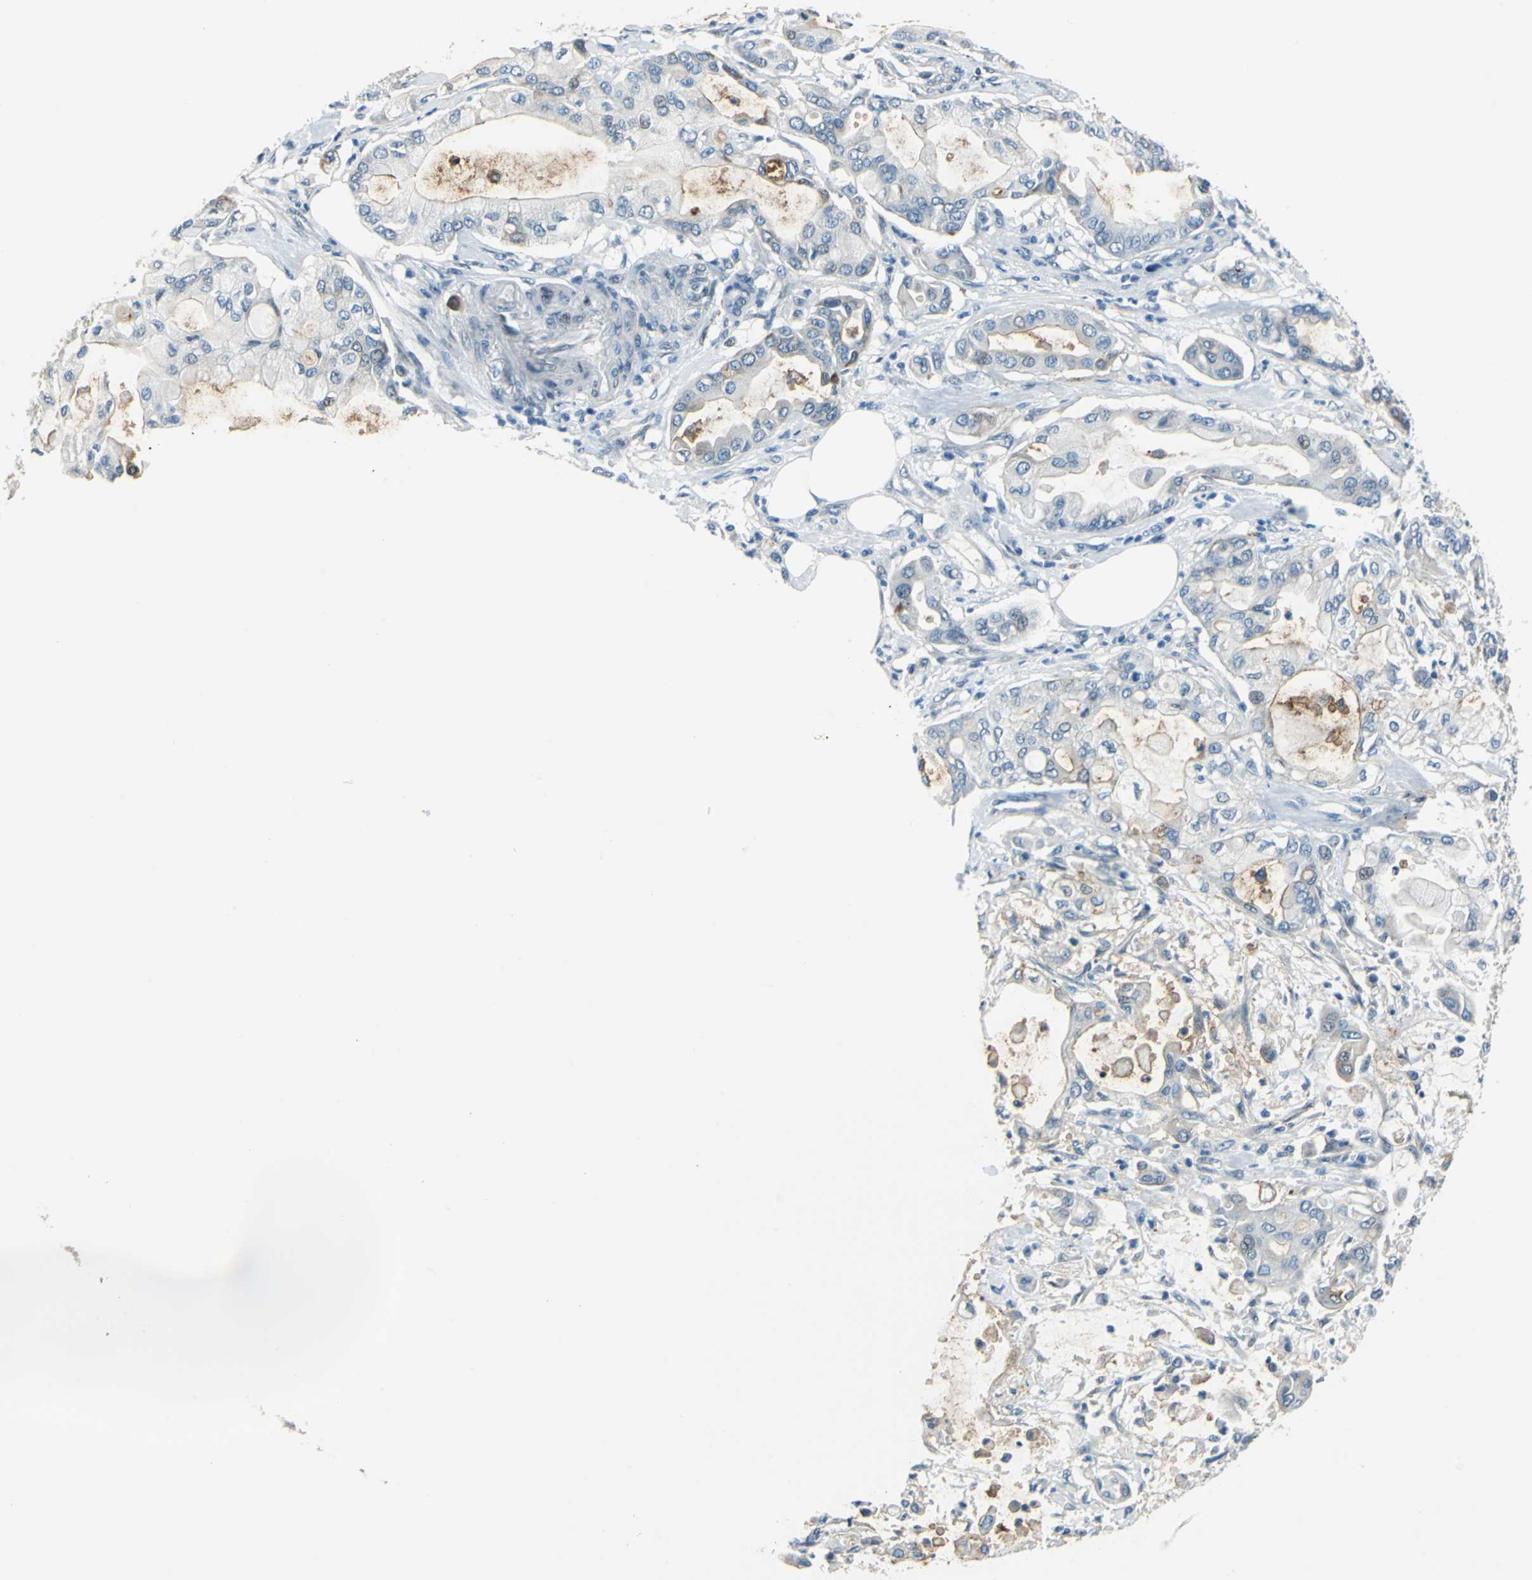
{"staining": {"intensity": "moderate", "quantity": "25%-75%", "location": "cytoplasmic/membranous"}, "tissue": "pancreatic cancer", "cell_type": "Tumor cells", "image_type": "cancer", "snomed": [{"axis": "morphology", "description": "Adenocarcinoma, NOS"}, {"axis": "morphology", "description": "Adenocarcinoma, metastatic, NOS"}, {"axis": "topography", "description": "Lymph node"}, {"axis": "topography", "description": "Pancreas"}, {"axis": "topography", "description": "Duodenum"}], "caption": "IHC (DAB (3,3'-diaminobenzidine)) staining of pancreatic cancer exhibits moderate cytoplasmic/membranous protein expression in approximately 25%-75% of tumor cells.", "gene": "HCFC2", "patient": {"sex": "female", "age": 64}}